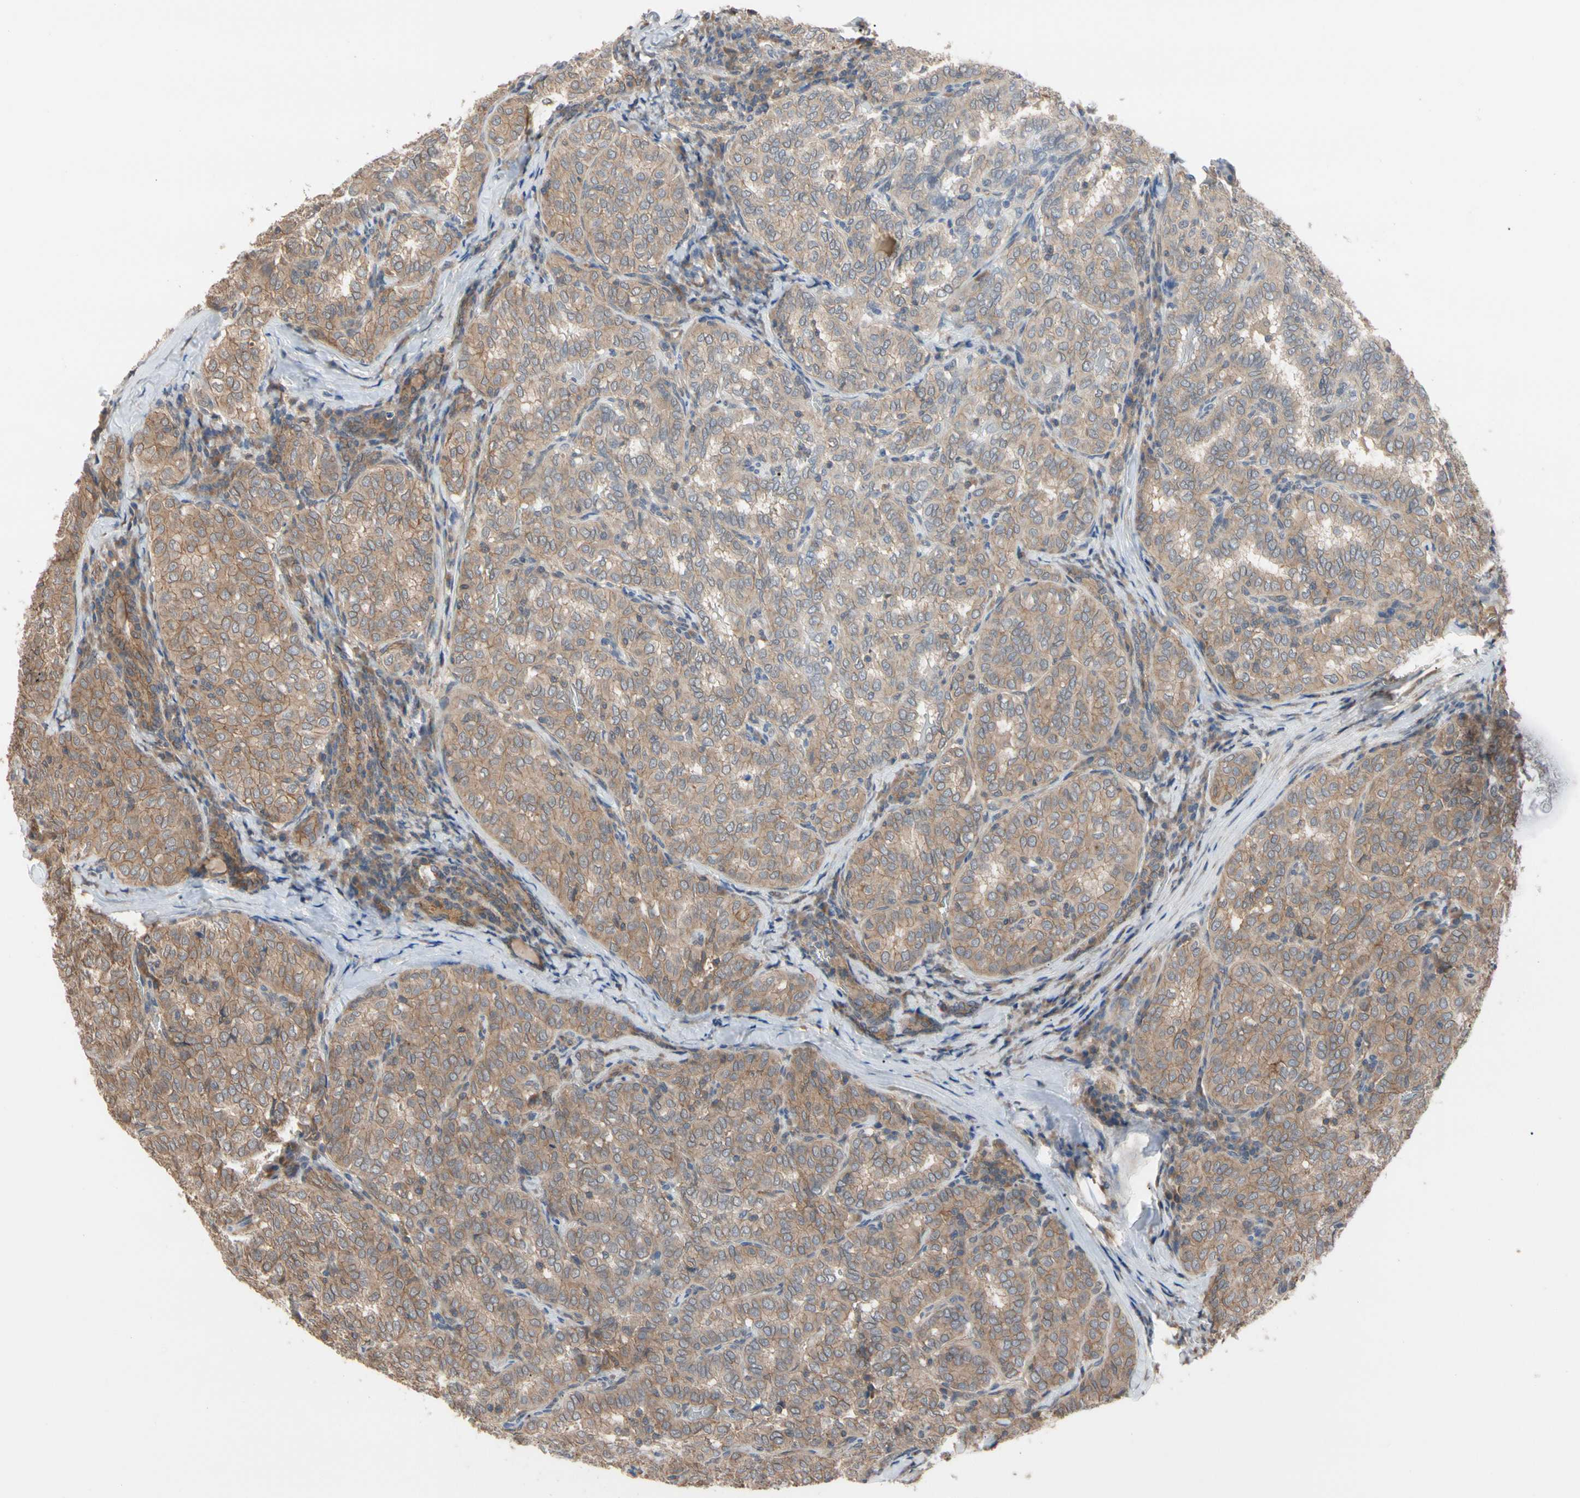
{"staining": {"intensity": "moderate", "quantity": ">75%", "location": "cytoplasmic/membranous"}, "tissue": "thyroid cancer", "cell_type": "Tumor cells", "image_type": "cancer", "snomed": [{"axis": "morphology", "description": "Normal tissue, NOS"}, {"axis": "morphology", "description": "Papillary adenocarcinoma, NOS"}, {"axis": "topography", "description": "Thyroid gland"}], "caption": "Immunohistochemistry photomicrograph of human papillary adenocarcinoma (thyroid) stained for a protein (brown), which demonstrates medium levels of moderate cytoplasmic/membranous positivity in about >75% of tumor cells.", "gene": "DPP8", "patient": {"sex": "female", "age": 30}}